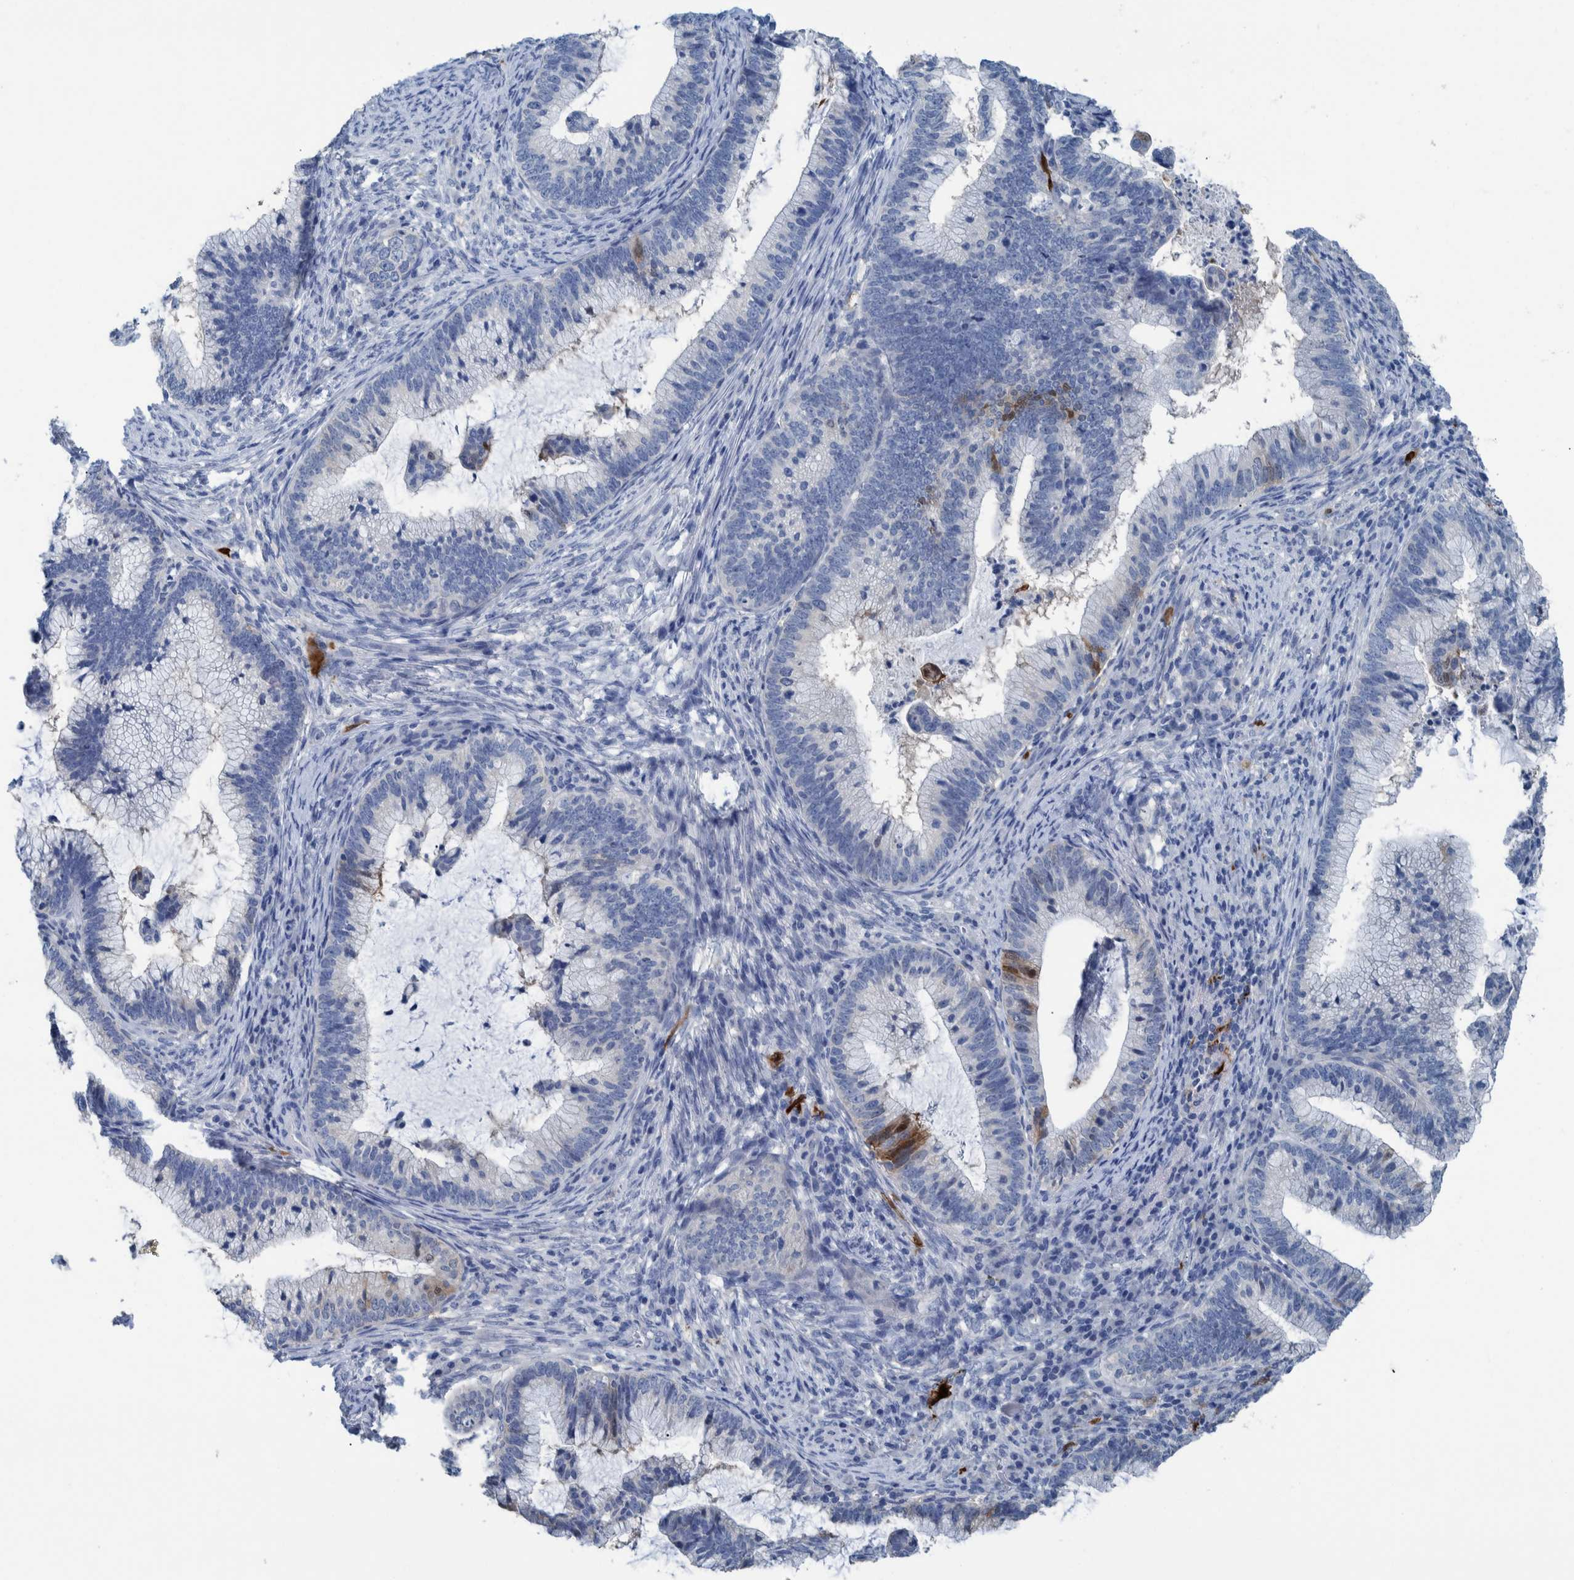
{"staining": {"intensity": "moderate", "quantity": "<25%", "location": "cytoplasmic/membranous"}, "tissue": "cervical cancer", "cell_type": "Tumor cells", "image_type": "cancer", "snomed": [{"axis": "morphology", "description": "Adenocarcinoma, NOS"}, {"axis": "topography", "description": "Cervix"}], "caption": "Immunohistochemical staining of cervical adenocarcinoma displays moderate cytoplasmic/membranous protein positivity in about <25% of tumor cells.", "gene": "IDO1", "patient": {"sex": "female", "age": 36}}